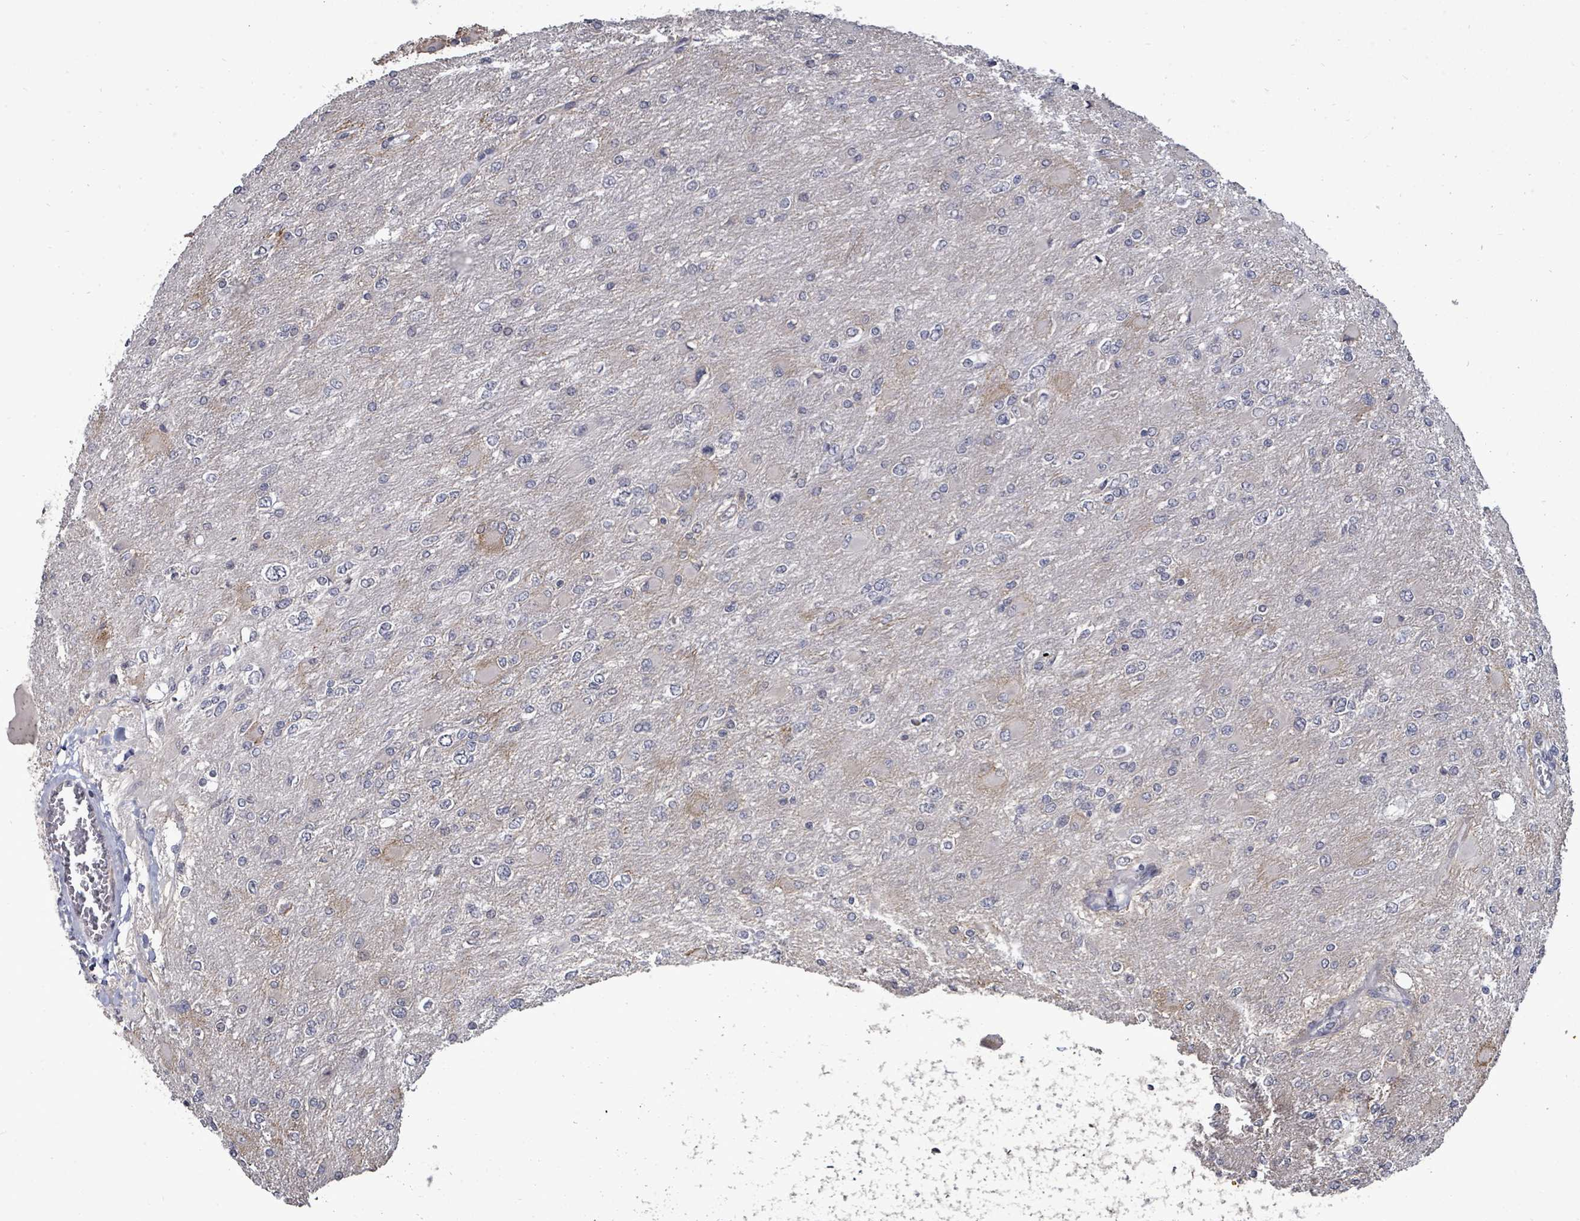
{"staining": {"intensity": "negative", "quantity": "none", "location": "none"}, "tissue": "glioma", "cell_type": "Tumor cells", "image_type": "cancer", "snomed": [{"axis": "morphology", "description": "Glioma, malignant, High grade"}, {"axis": "topography", "description": "Cerebral cortex"}], "caption": "Immunohistochemistry (IHC) of human malignant high-grade glioma reveals no expression in tumor cells.", "gene": "POMGNT2", "patient": {"sex": "female", "age": 36}}